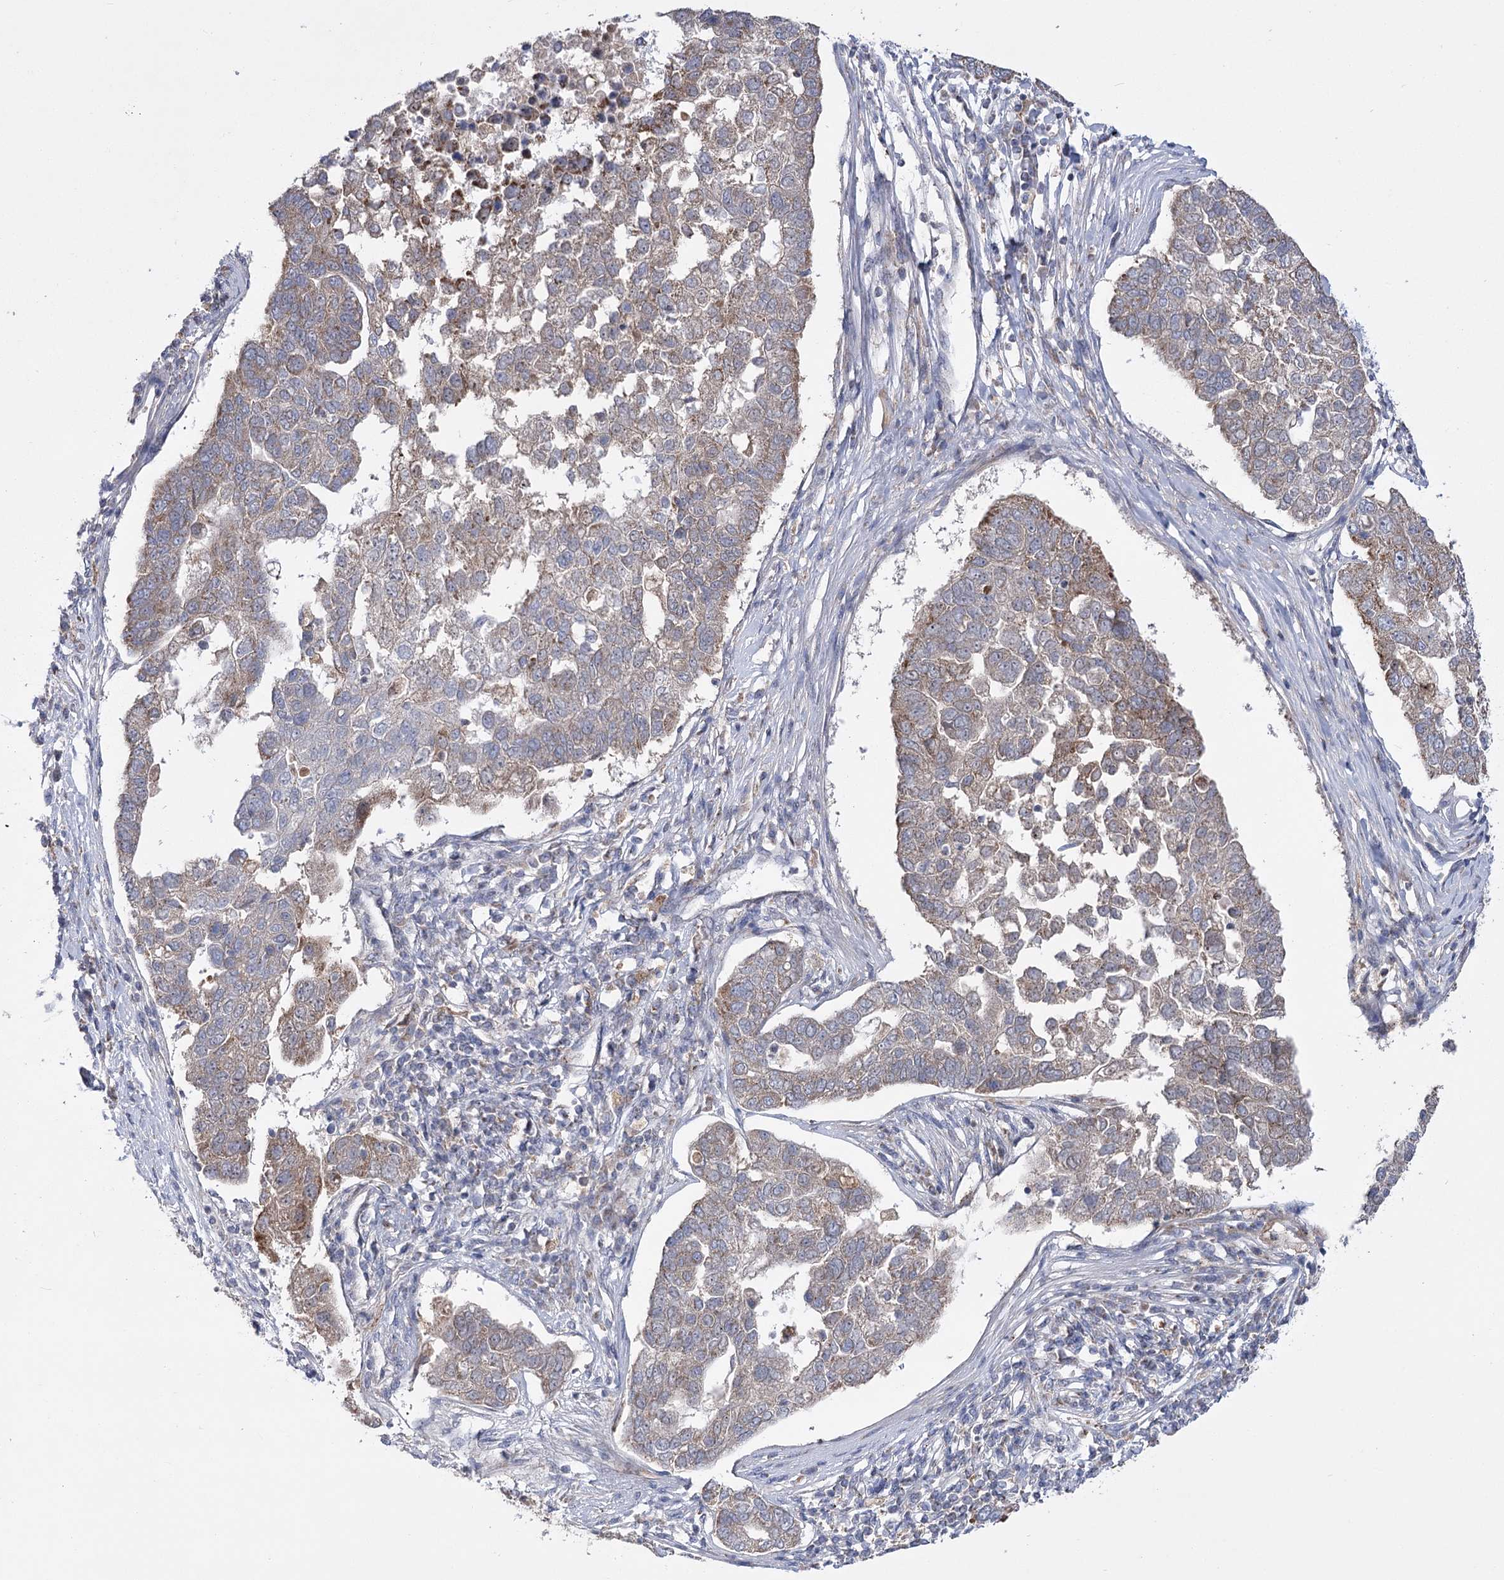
{"staining": {"intensity": "weak", "quantity": ">75%", "location": "cytoplasmic/membranous"}, "tissue": "pancreatic cancer", "cell_type": "Tumor cells", "image_type": "cancer", "snomed": [{"axis": "morphology", "description": "Adenocarcinoma, NOS"}, {"axis": "topography", "description": "Pancreas"}], "caption": "Pancreatic adenocarcinoma stained with a protein marker exhibits weak staining in tumor cells.", "gene": "PDHB", "patient": {"sex": "female", "age": 61}}